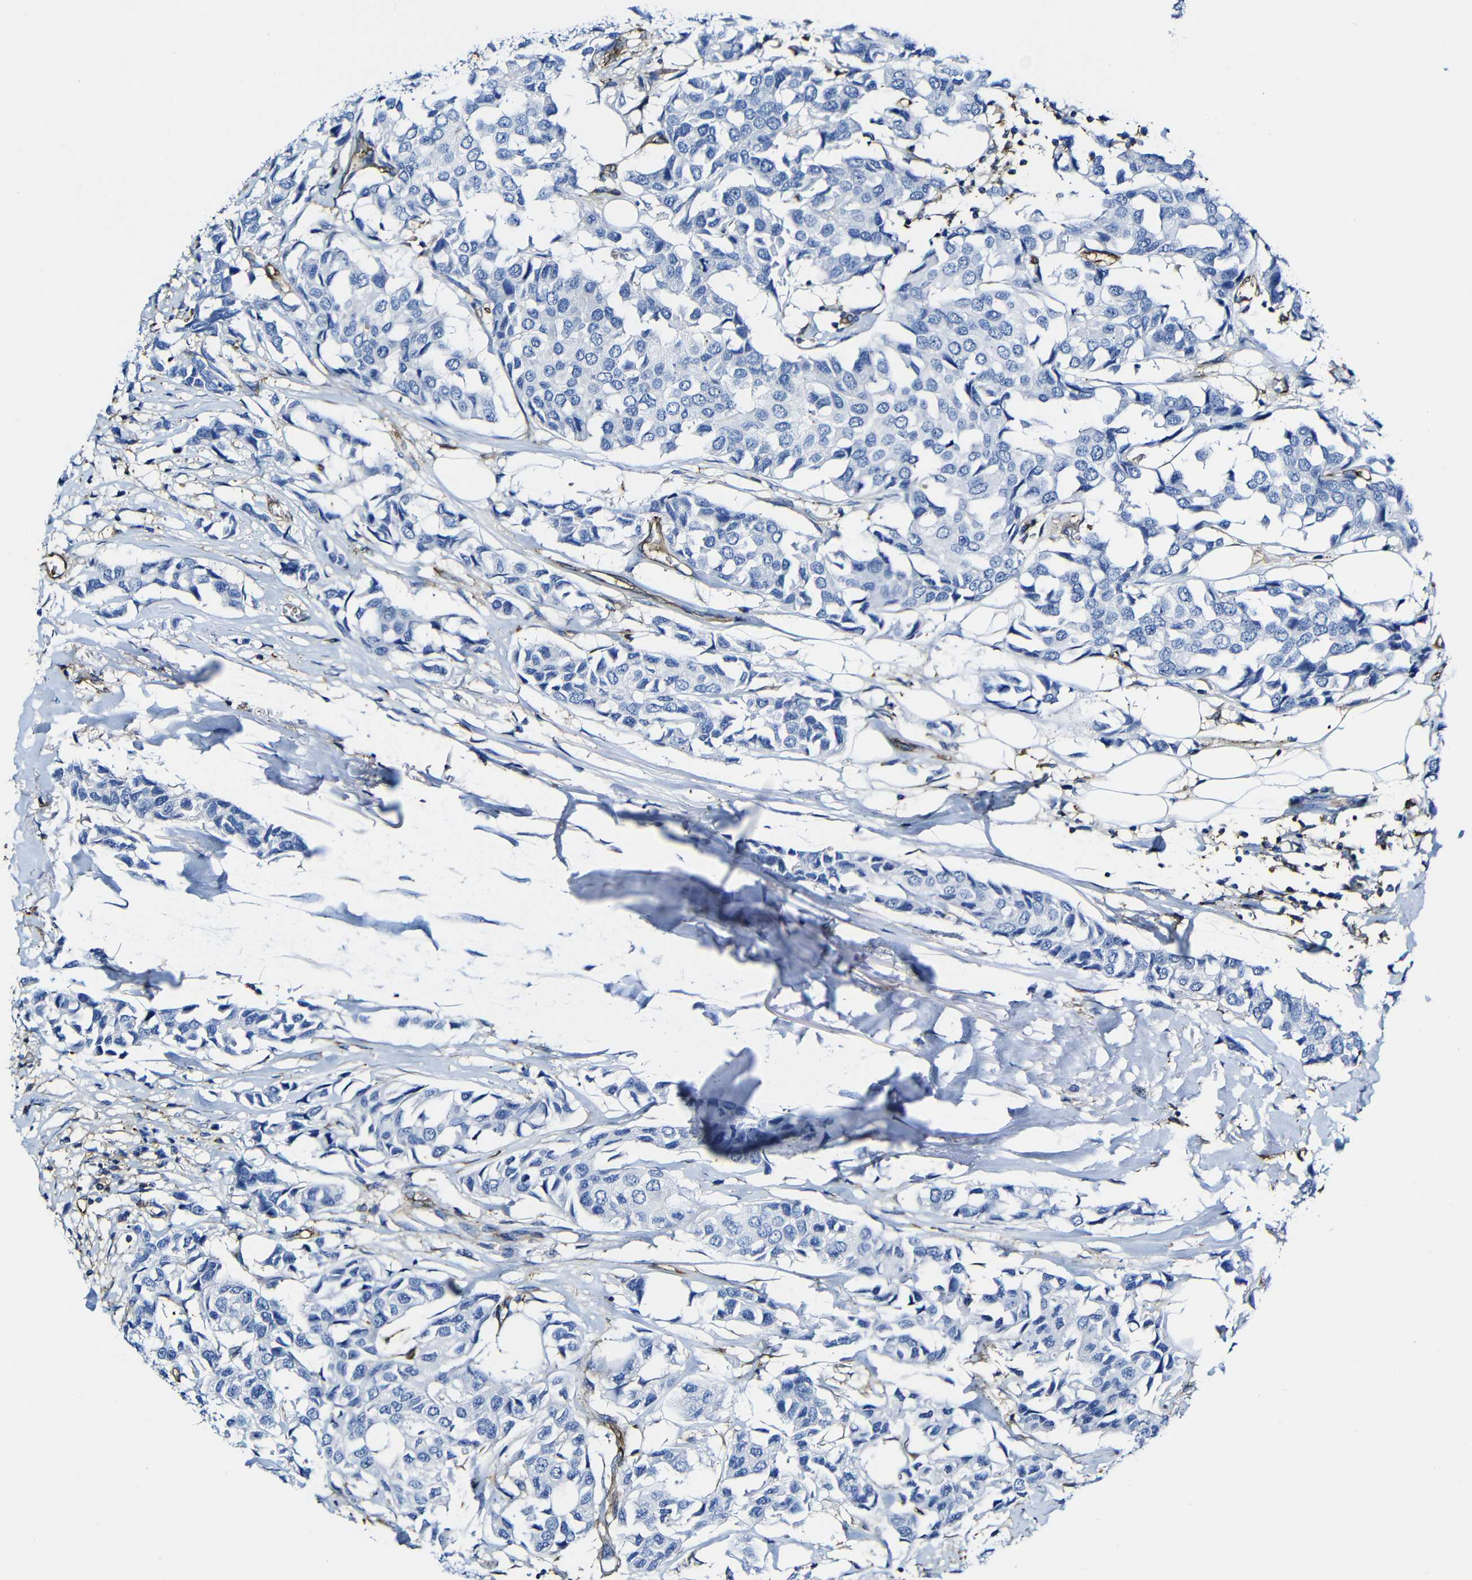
{"staining": {"intensity": "negative", "quantity": "none", "location": "none"}, "tissue": "breast cancer", "cell_type": "Tumor cells", "image_type": "cancer", "snomed": [{"axis": "morphology", "description": "Duct carcinoma"}, {"axis": "topography", "description": "Breast"}], "caption": "Immunohistochemistry (IHC) of infiltrating ductal carcinoma (breast) reveals no expression in tumor cells.", "gene": "MSN", "patient": {"sex": "female", "age": 80}}